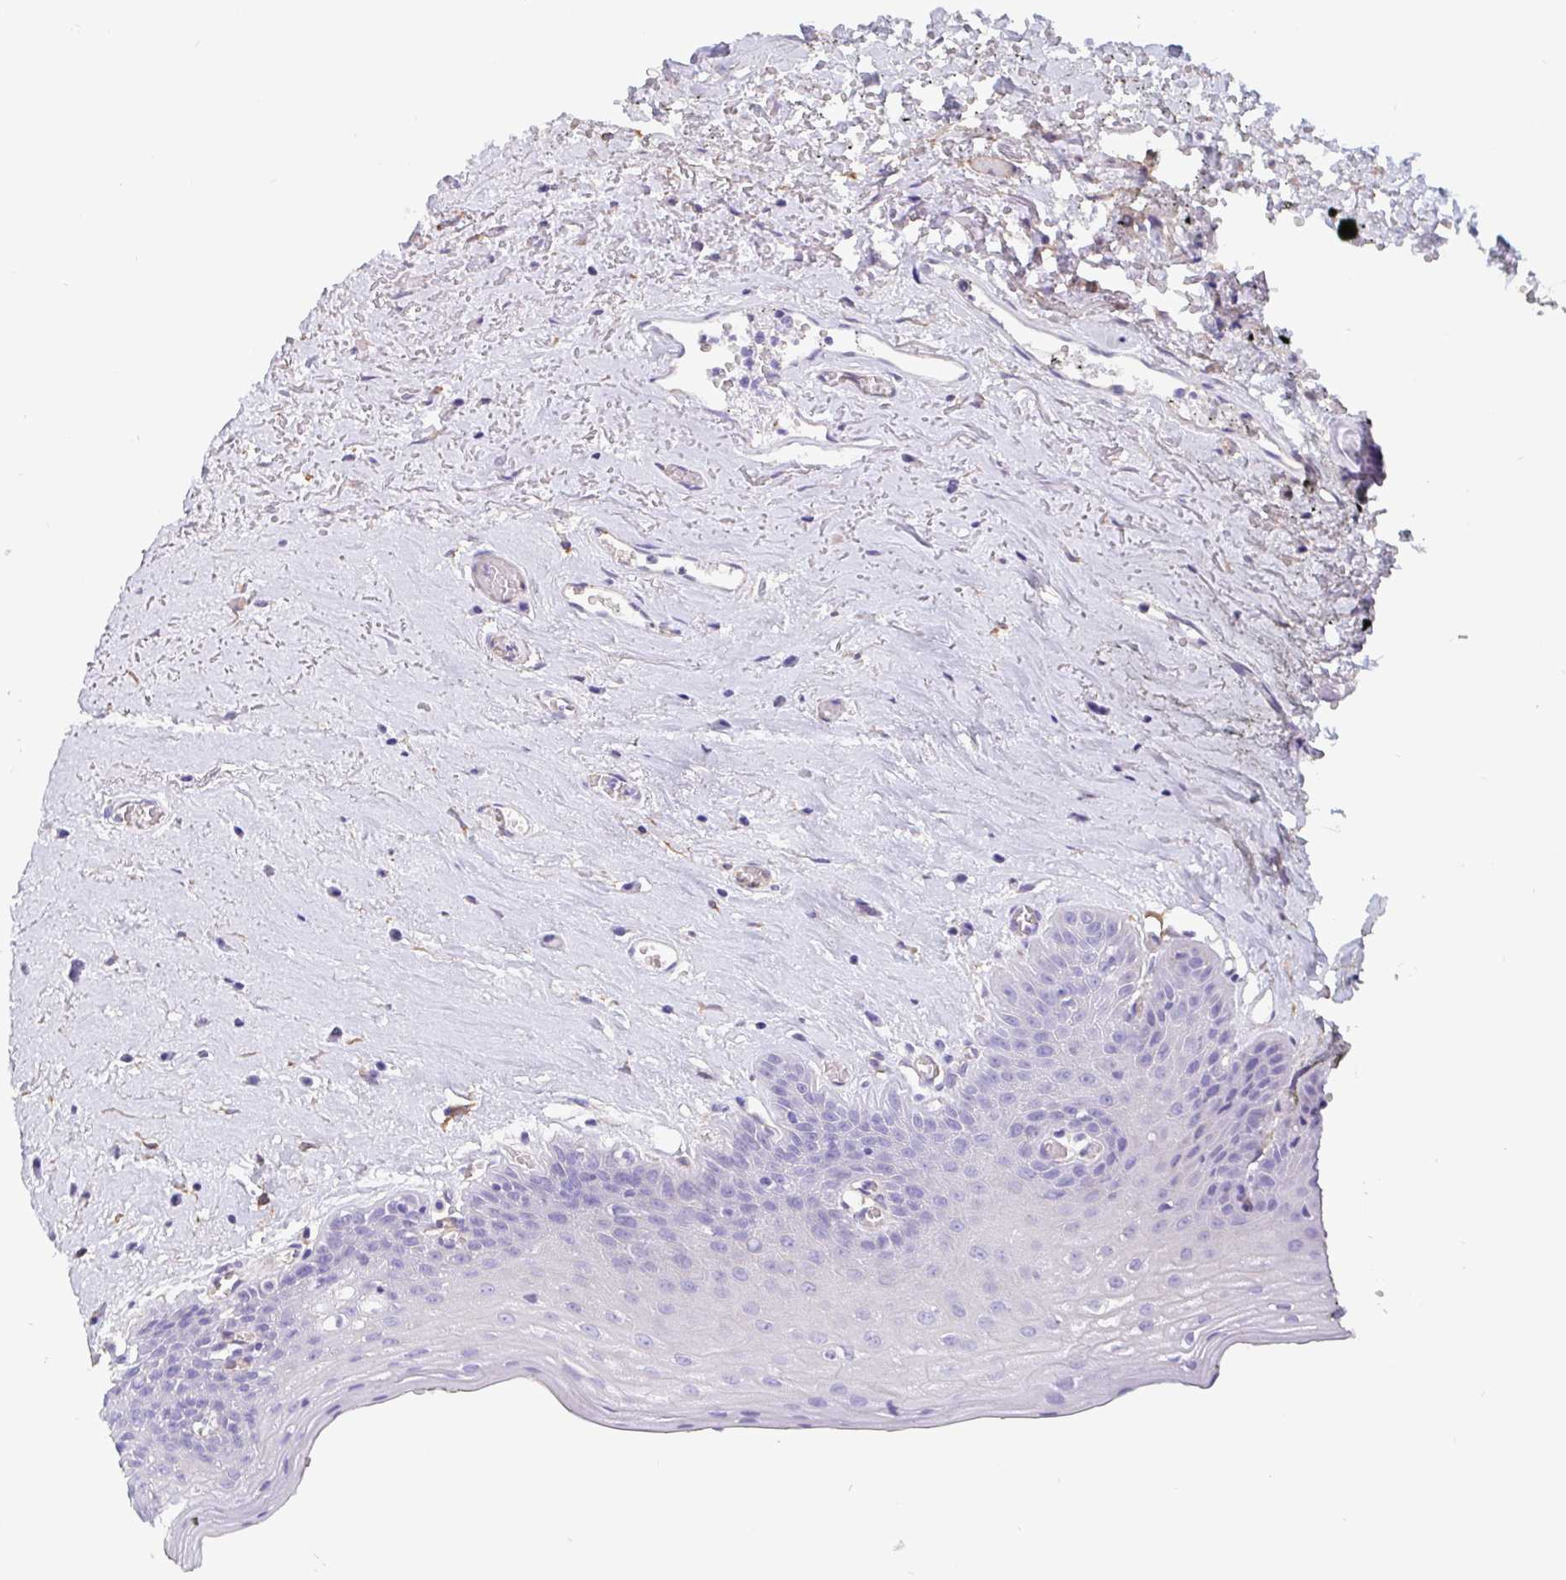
{"staining": {"intensity": "negative", "quantity": "none", "location": "none"}, "tissue": "oral mucosa", "cell_type": "Squamous epithelial cells", "image_type": "normal", "snomed": [{"axis": "morphology", "description": "Normal tissue, NOS"}, {"axis": "morphology", "description": "Squamous cell carcinoma, NOS"}, {"axis": "topography", "description": "Oral tissue"}, {"axis": "topography", "description": "Peripheral nerve tissue"}, {"axis": "topography", "description": "Head-Neck"}], "caption": "IHC micrograph of unremarkable oral mucosa stained for a protein (brown), which exhibits no staining in squamous epithelial cells.", "gene": "LIMCH1", "patient": {"sex": "female", "age": 59}}